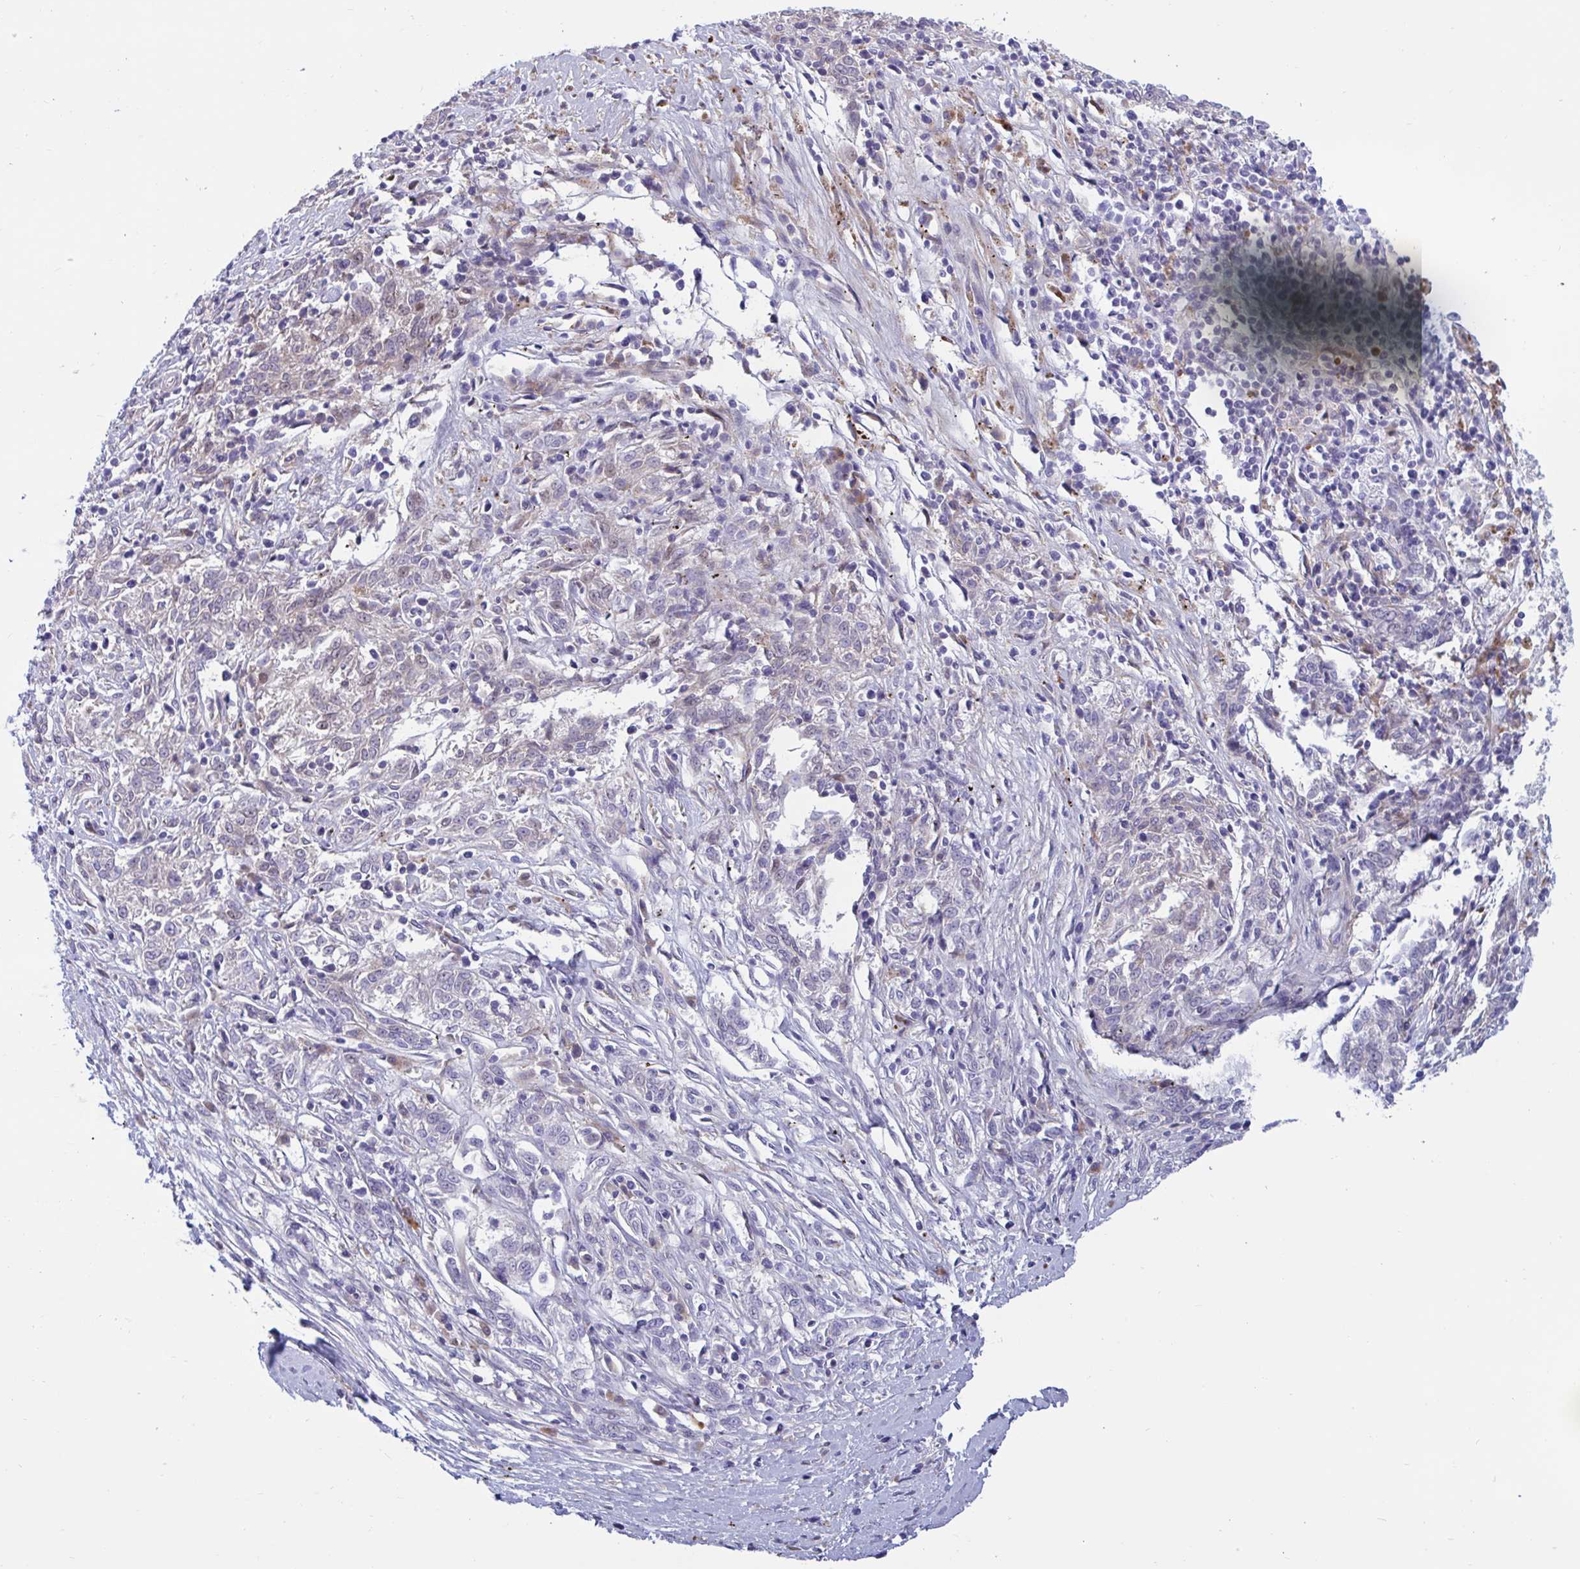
{"staining": {"intensity": "negative", "quantity": "none", "location": "none"}, "tissue": "melanoma", "cell_type": "Tumor cells", "image_type": "cancer", "snomed": [{"axis": "morphology", "description": "Malignant melanoma, NOS"}, {"axis": "topography", "description": "Skin"}], "caption": "This photomicrograph is of malignant melanoma stained with immunohistochemistry (IHC) to label a protein in brown with the nuclei are counter-stained blue. There is no positivity in tumor cells.", "gene": "FAM219B", "patient": {"sex": "female", "age": 72}}